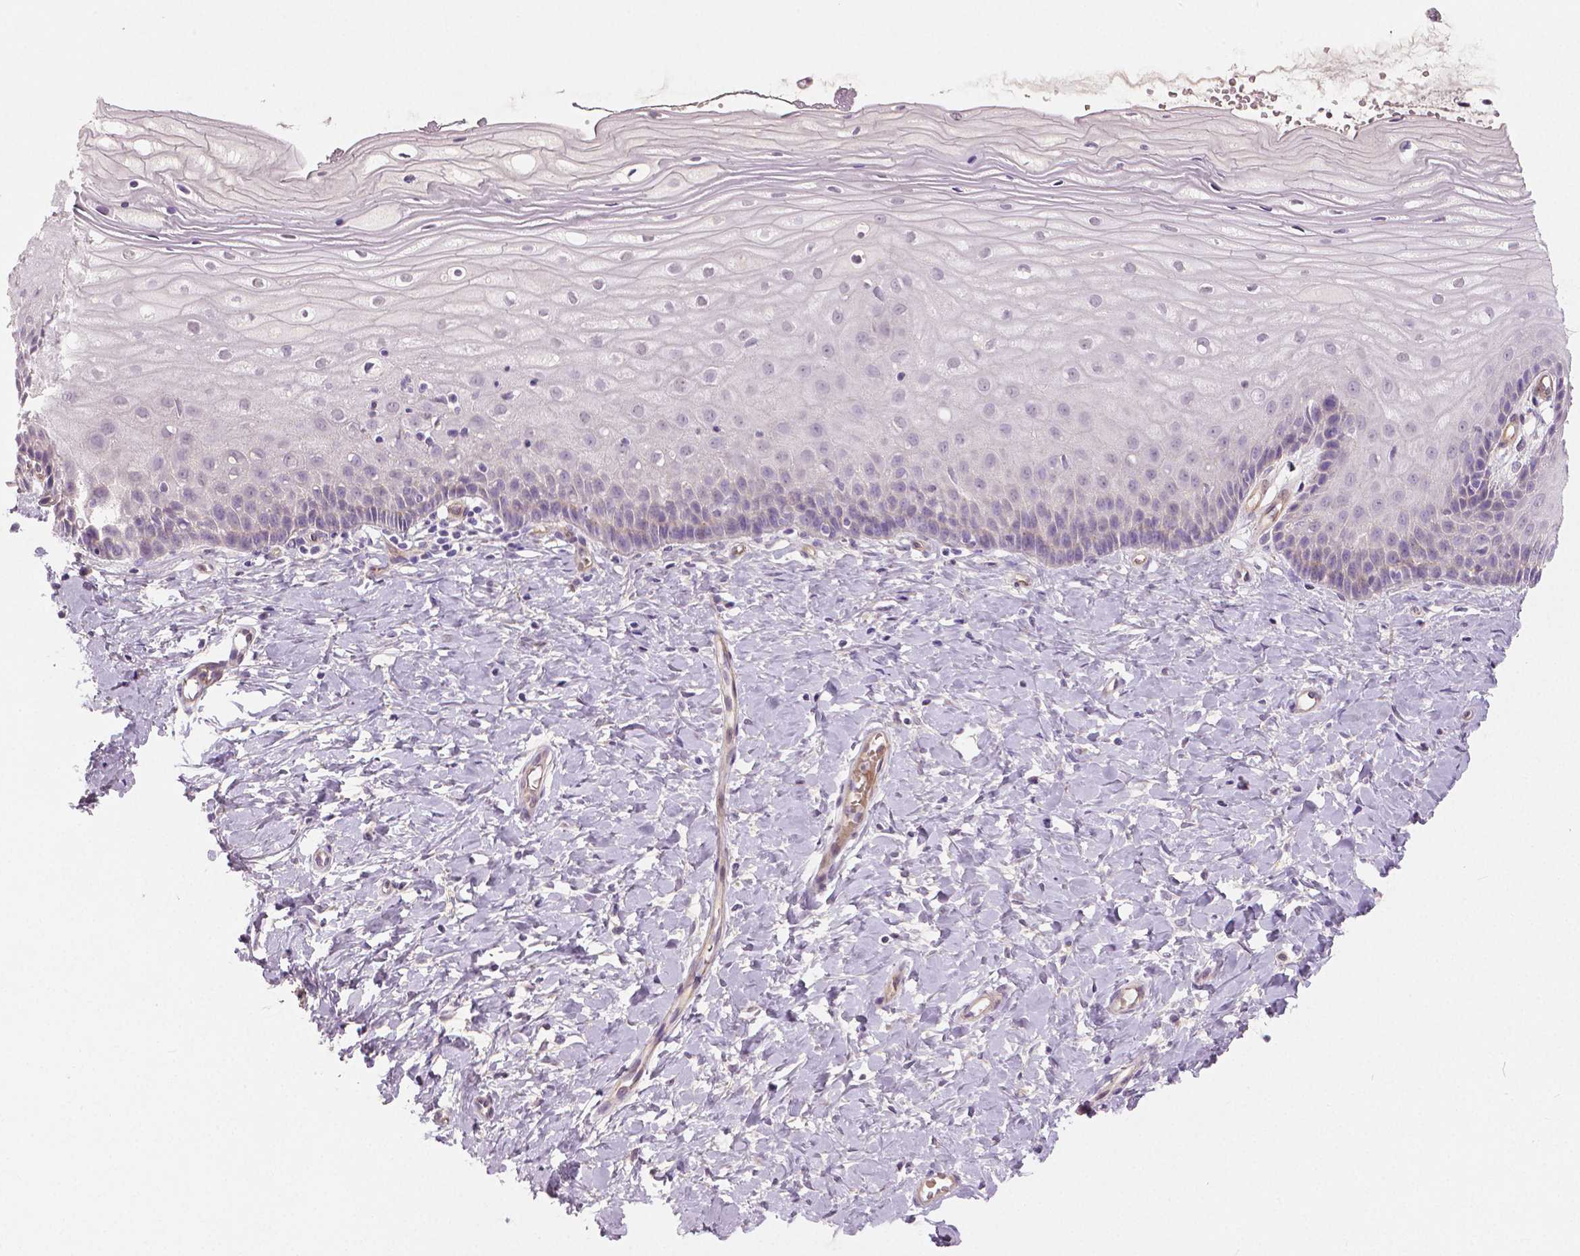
{"staining": {"intensity": "negative", "quantity": "none", "location": "none"}, "tissue": "cervix", "cell_type": "Glandular cells", "image_type": "normal", "snomed": [{"axis": "morphology", "description": "Normal tissue, NOS"}, {"axis": "topography", "description": "Cervix"}], "caption": "Glandular cells show no significant protein expression in unremarkable cervix. The staining was performed using DAB (3,3'-diaminobenzidine) to visualize the protein expression in brown, while the nuclei were stained in blue with hematoxylin (Magnification: 20x).", "gene": "FLT1", "patient": {"sex": "female", "age": 37}}